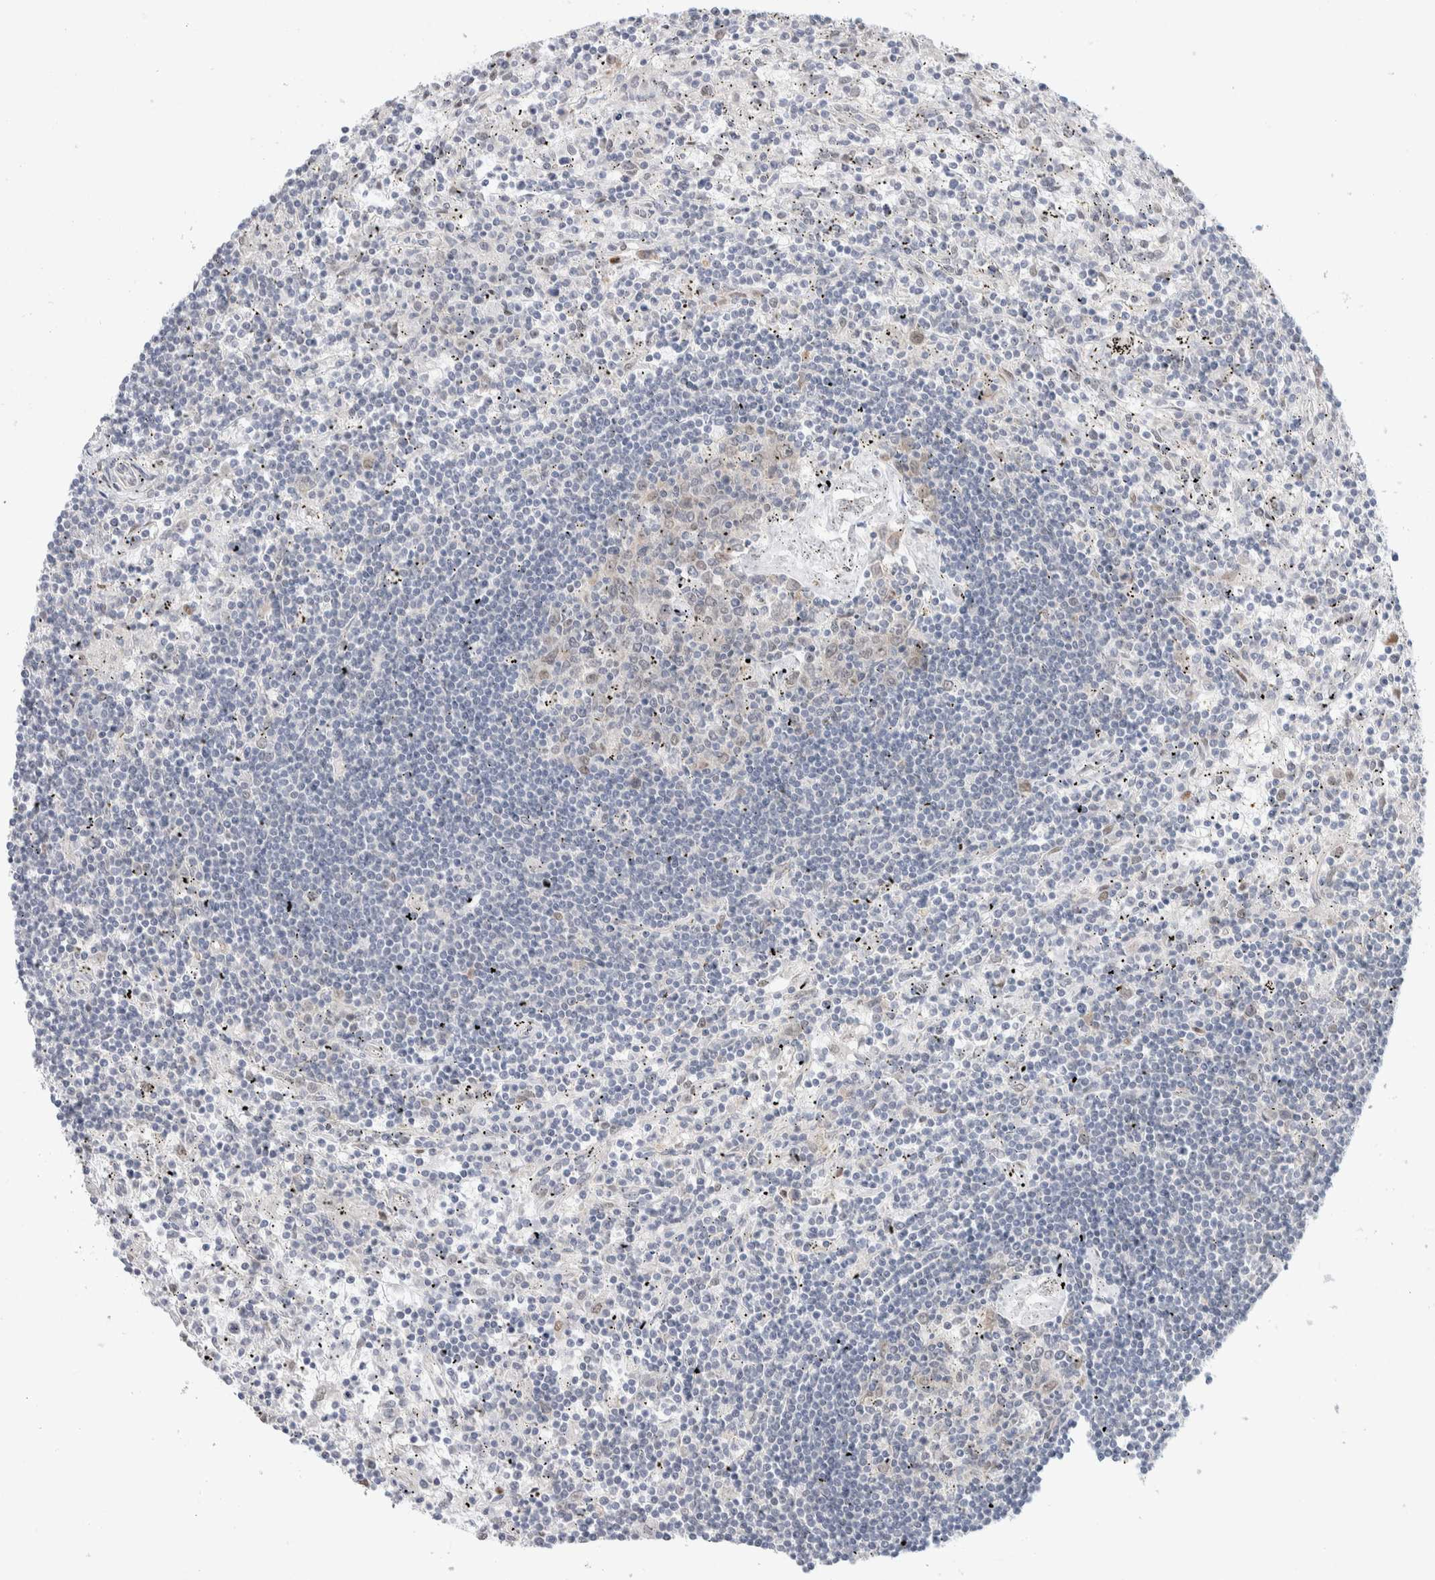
{"staining": {"intensity": "negative", "quantity": "none", "location": "none"}, "tissue": "lymphoma", "cell_type": "Tumor cells", "image_type": "cancer", "snomed": [{"axis": "morphology", "description": "Malignant lymphoma, non-Hodgkin's type, Low grade"}, {"axis": "topography", "description": "Spleen"}], "caption": "This is an IHC histopathology image of human low-grade malignant lymphoma, non-Hodgkin's type. There is no positivity in tumor cells.", "gene": "PRMT1", "patient": {"sex": "male", "age": 76}}